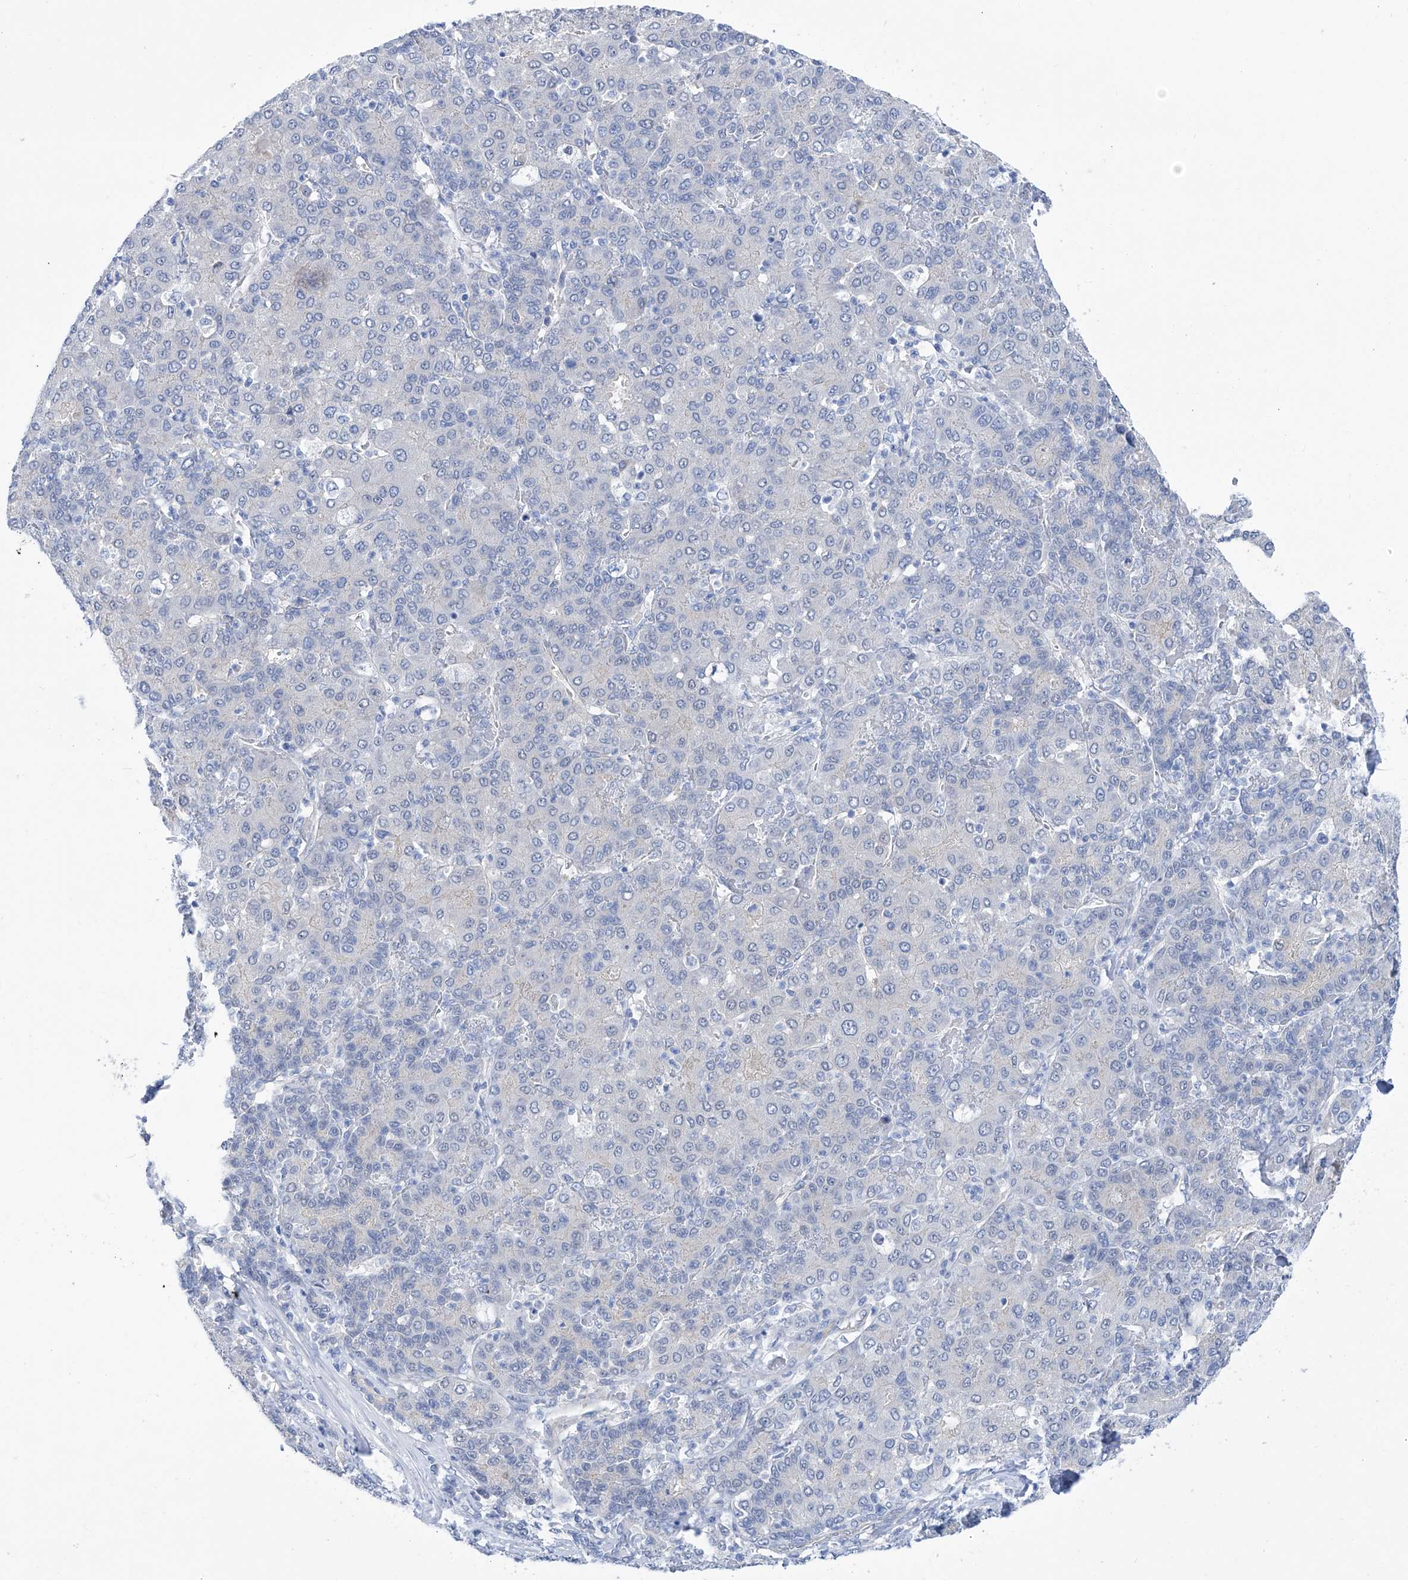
{"staining": {"intensity": "negative", "quantity": "none", "location": "none"}, "tissue": "liver cancer", "cell_type": "Tumor cells", "image_type": "cancer", "snomed": [{"axis": "morphology", "description": "Carcinoma, Hepatocellular, NOS"}, {"axis": "topography", "description": "Liver"}], "caption": "This is an immunohistochemistry histopathology image of liver cancer. There is no positivity in tumor cells.", "gene": "PGM3", "patient": {"sex": "male", "age": 65}}